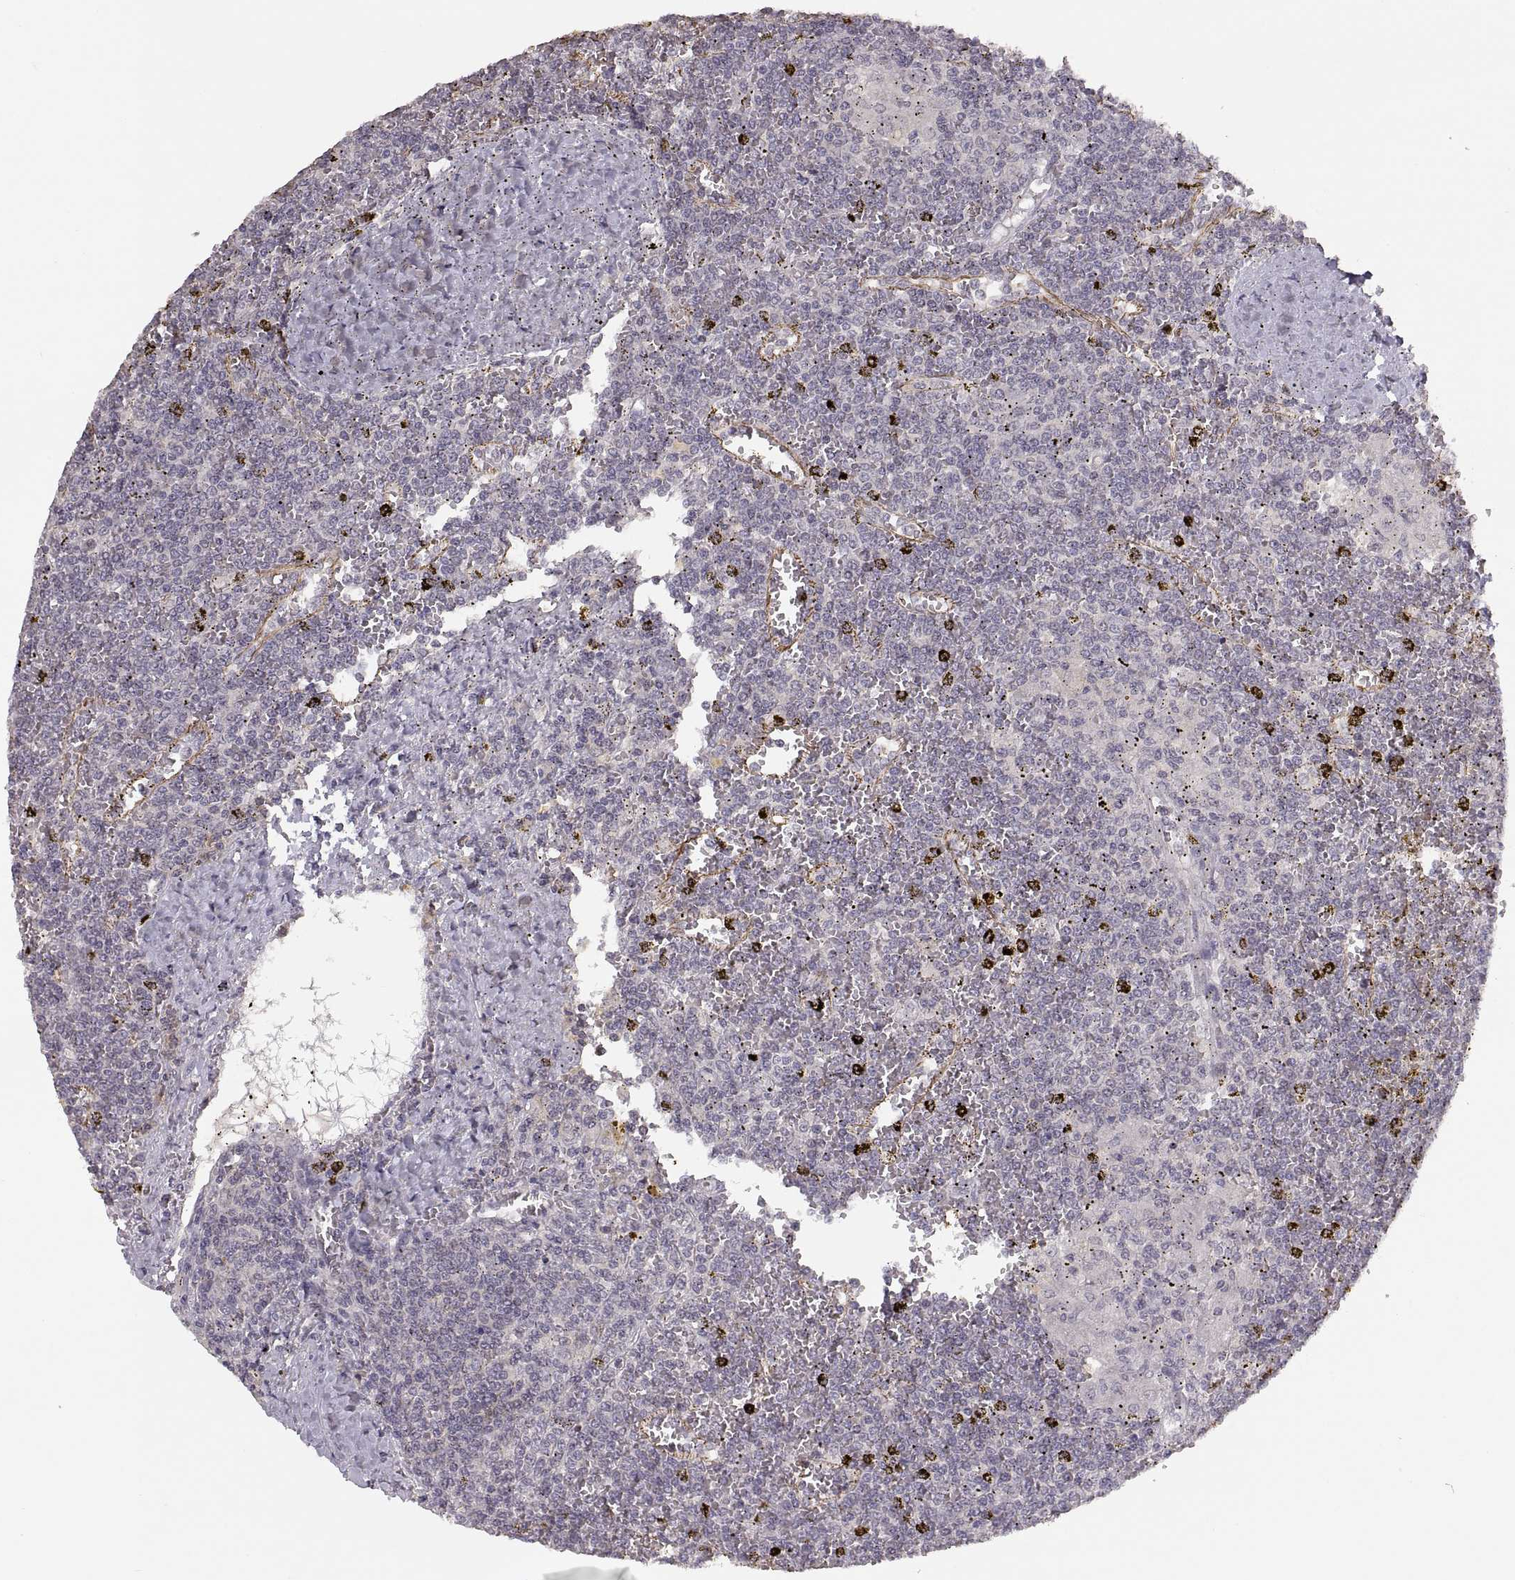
{"staining": {"intensity": "negative", "quantity": "none", "location": "none"}, "tissue": "lymphoma", "cell_type": "Tumor cells", "image_type": "cancer", "snomed": [{"axis": "morphology", "description": "Malignant lymphoma, non-Hodgkin's type, Low grade"}, {"axis": "topography", "description": "Spleen"}], "caption": "Tumor cells are negative for protein expression in human lymphoma.", "gene": "CDH2", "patient": {"sex": "female", "age": 19}}